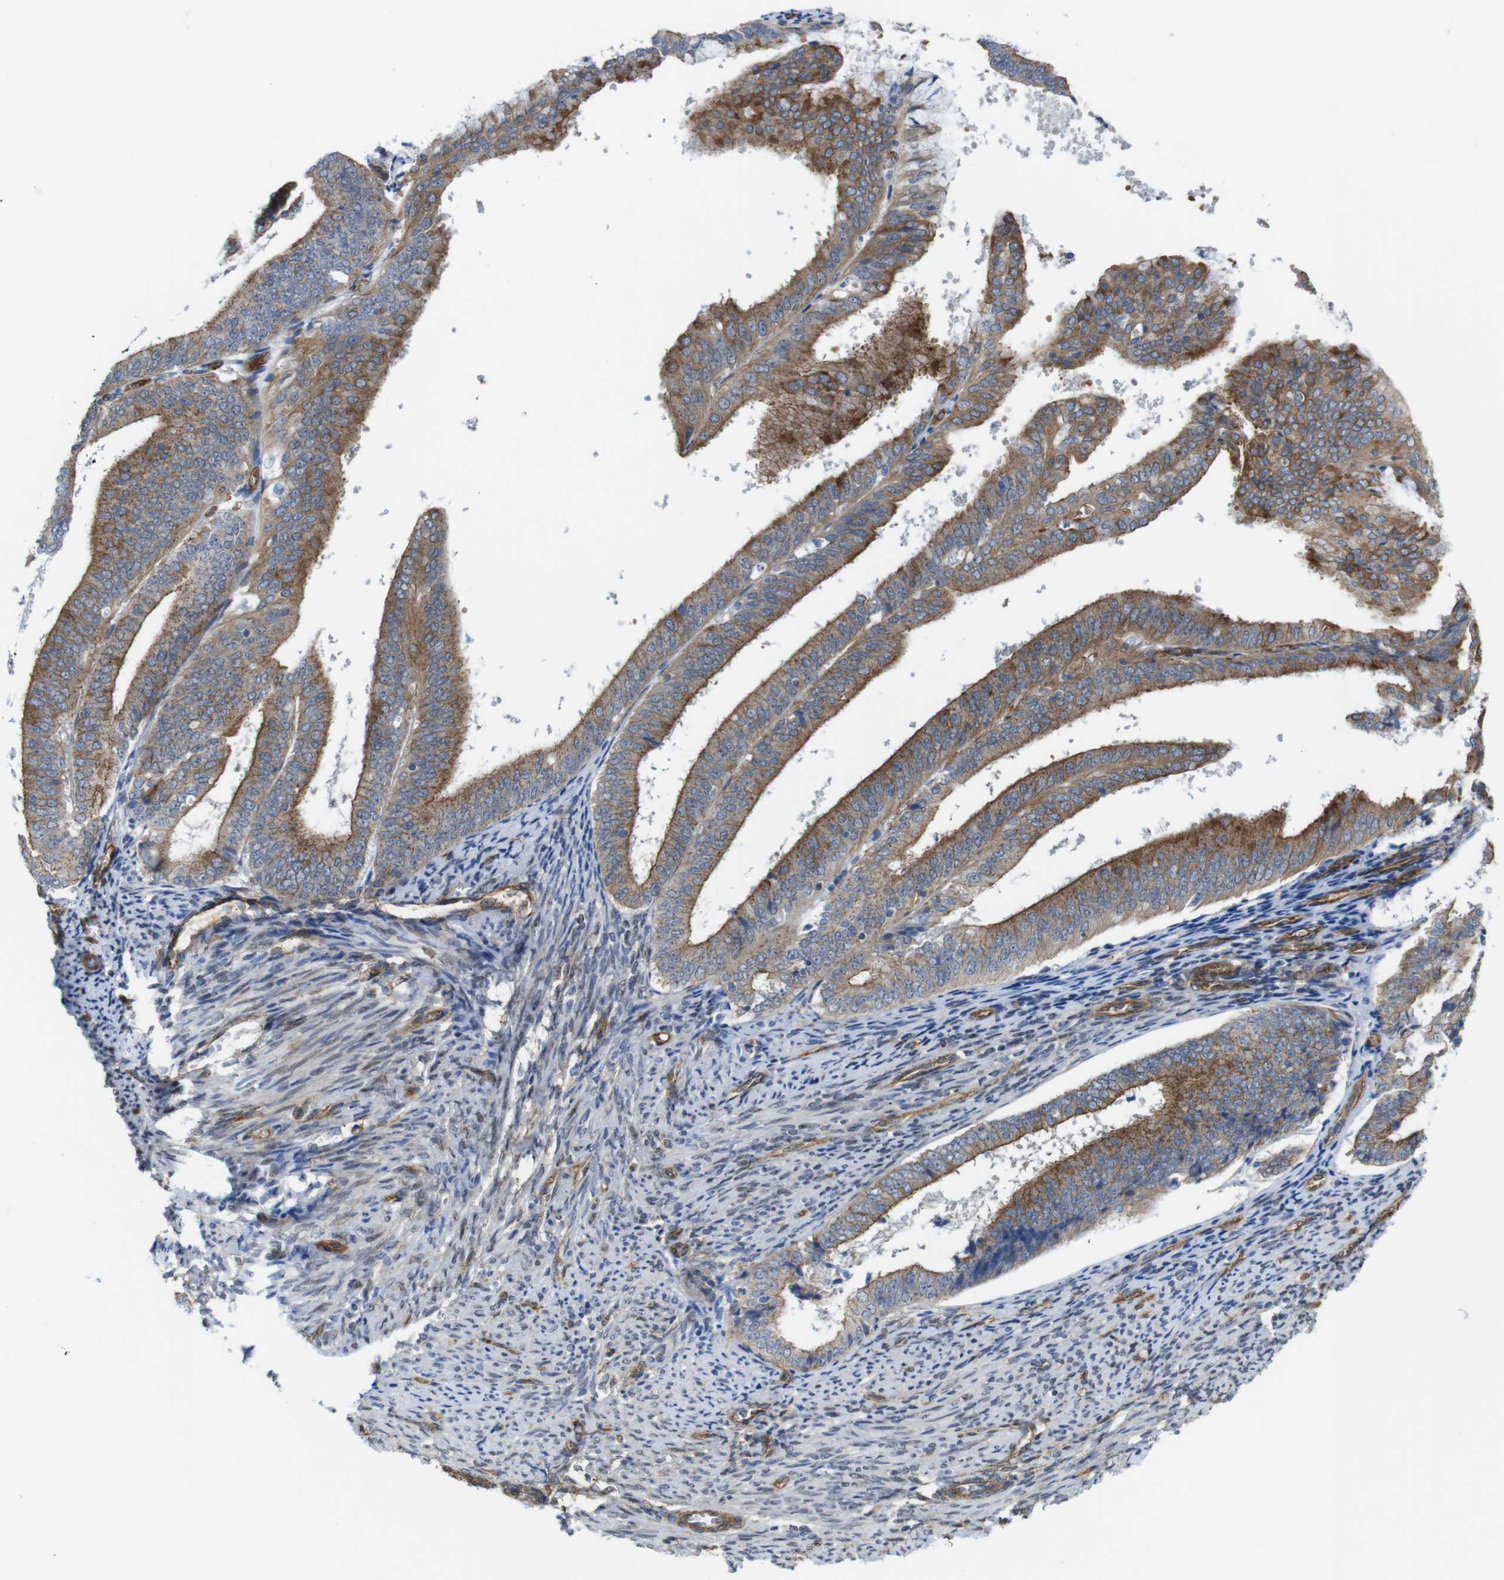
{"staining": {"intensity": "moderate", "quantity": ">75%", "location": "cytoplasmic/membranous"}, "tissue": "endometrial cancer", "cell_type": "Tumor cells", "image_type": "cancer", "snomed": [{"axis": "morphology", "description": "Adenocarcinoma, NOS"}, {"axis": "topography", "description": "Endometrium"}], "caption": "Tumor cells display medium levels of moderate cytoplasmic/membranous staining in about >75% of cells in human endometrial cancer. (DAB IHC, brown staining for protein, blue staining for nuclei).", "gene": "PTGER4", "patient": {"sex": "female", "age": 63}}